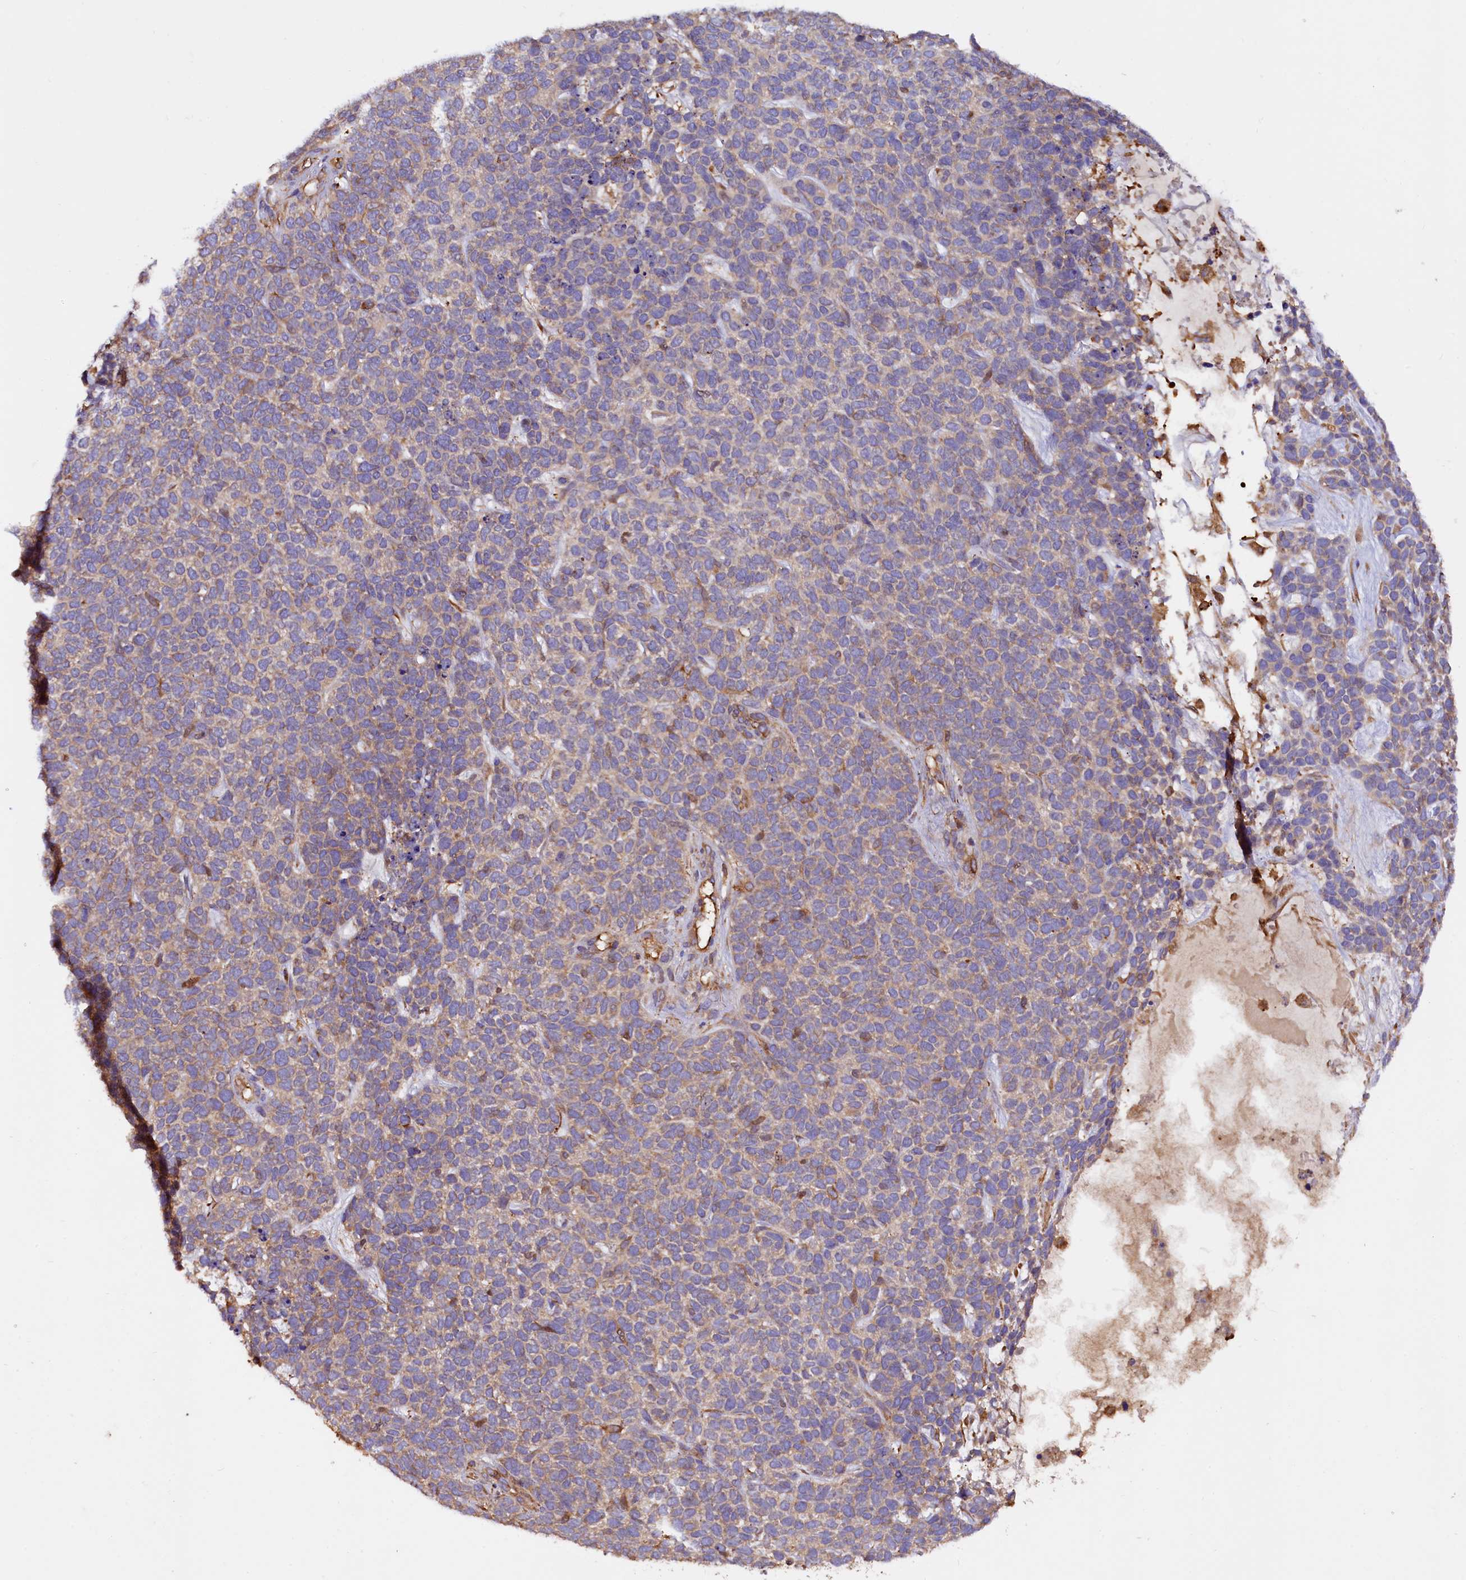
{"staining": {"intensity": "weak", "quantity": "25%-75%", "location": "cytoplasmic/membranous"}, "tissue": "skin cancer", "cell_type": "Tumor cells", "image_type": "cancer", "snomed": [{"axis": "morphology", "description": "Basal cell carcinoma"}, {"axis": "topography", "description": "Skin"}], "caption": "High-magnification brightfield microscopy of skin cancer stained with DAB (brown) and counterstained with hematoxylin (blue). tumor cells exhibit weak cytoplasmic/membranous staining is present in about25%-75% of cells. (DAB (3,3'-diaminobenzidine) IHC with brightfield microscopy, high magnification).", "gene": "RARS2", "patient": {"sex": "female", "age": 84}}